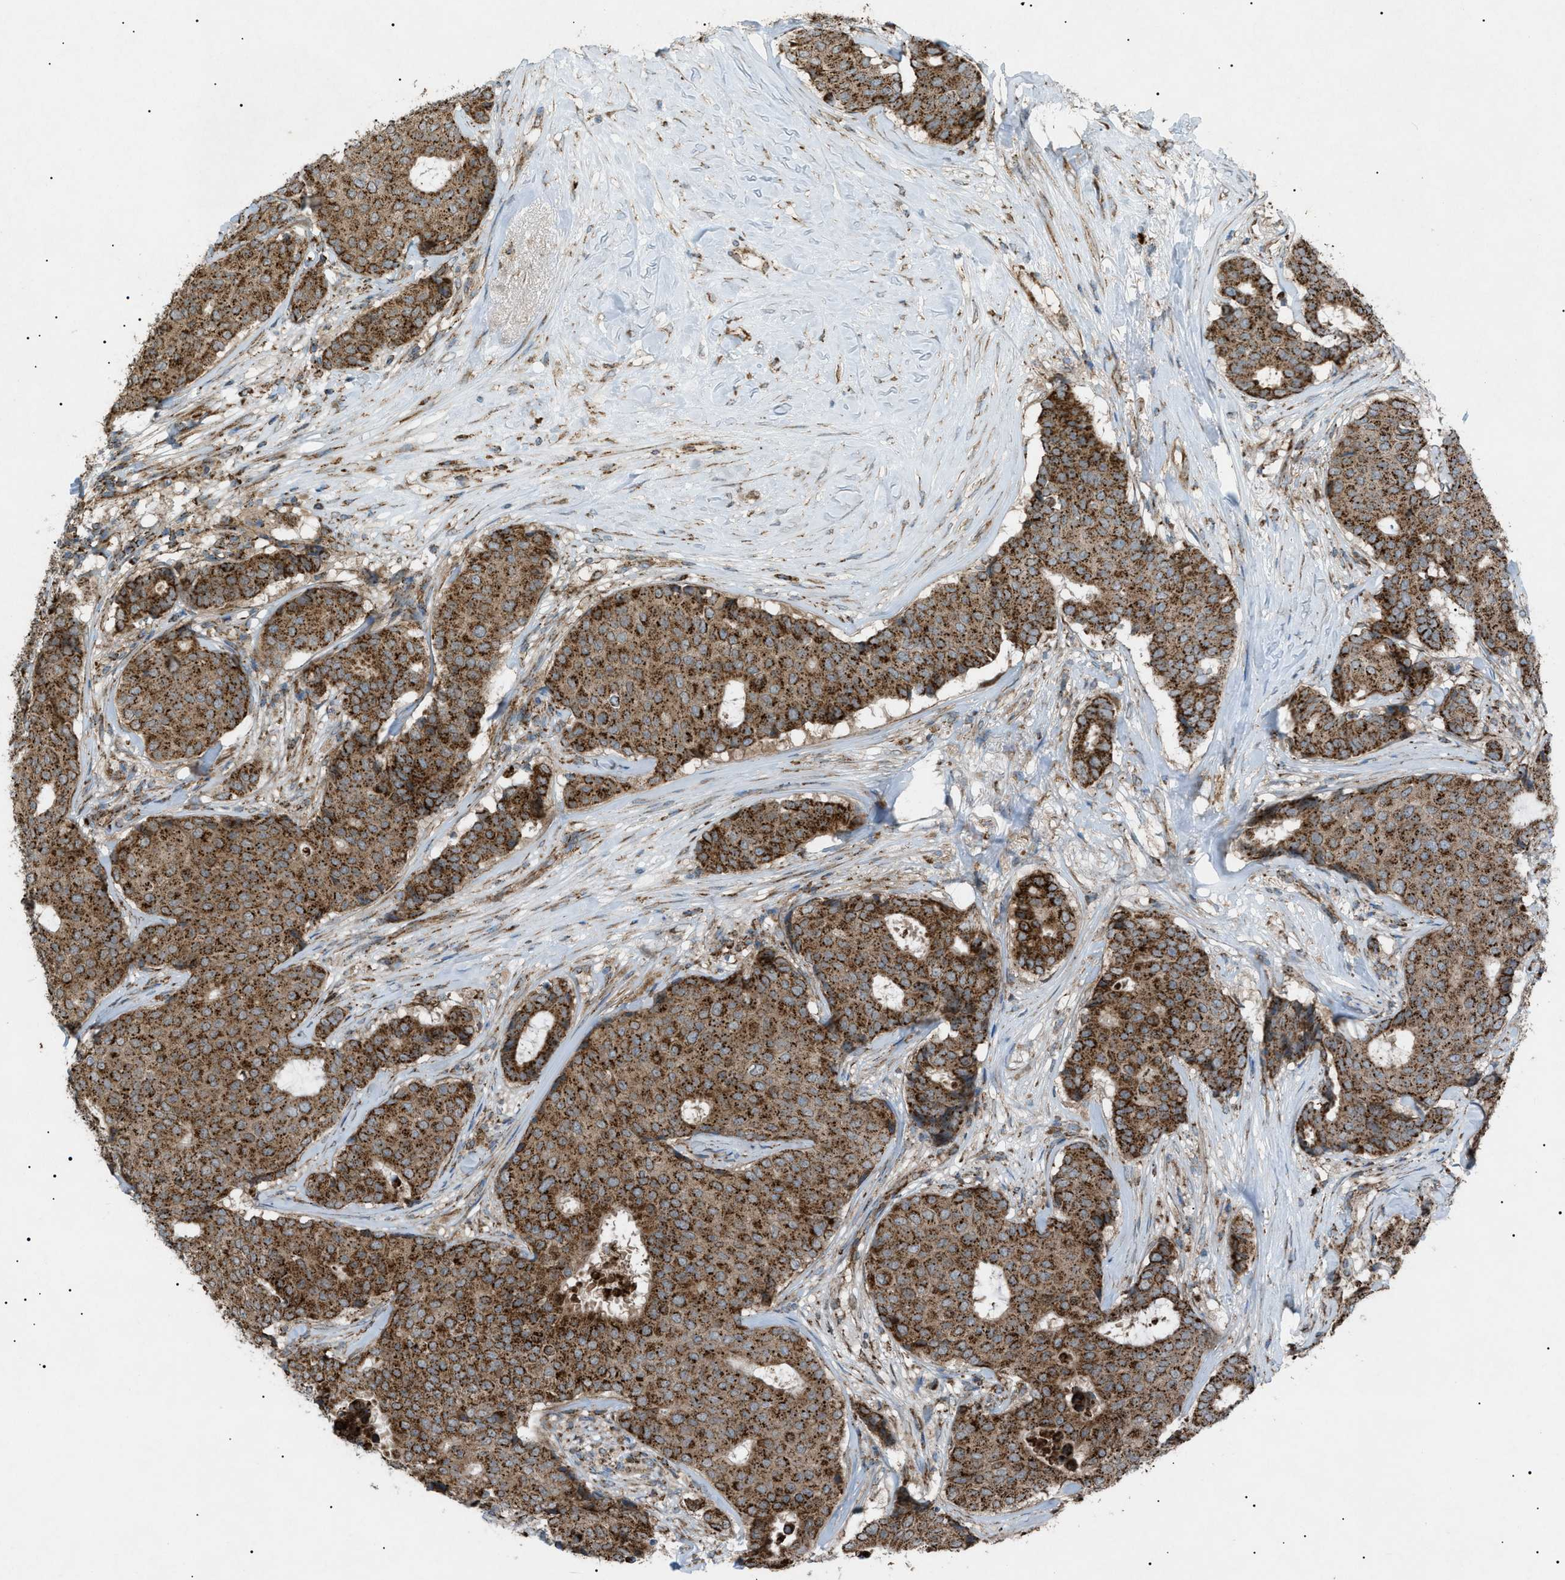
{"staining": {"intensity": "moderate", "quantity": ">75%", "location": "cytoplasmic/membranous"}, "tissue": "breast cancer", "cell_type": "Tumor cells", "image_type": "cancer", "snomed": [{"axis": "morphology", "description": "Duct carcinoma"}, {"axis": "topography", "description": "Breast"}], "caption": "Tumor cells show moderate cytoplasmic/membranous positivity in approximately >75% of cells in invasive ductal carcinoma (breast).", "gene": "C1GALT1C1", "patient": {"sex": "female", "age": 75}}